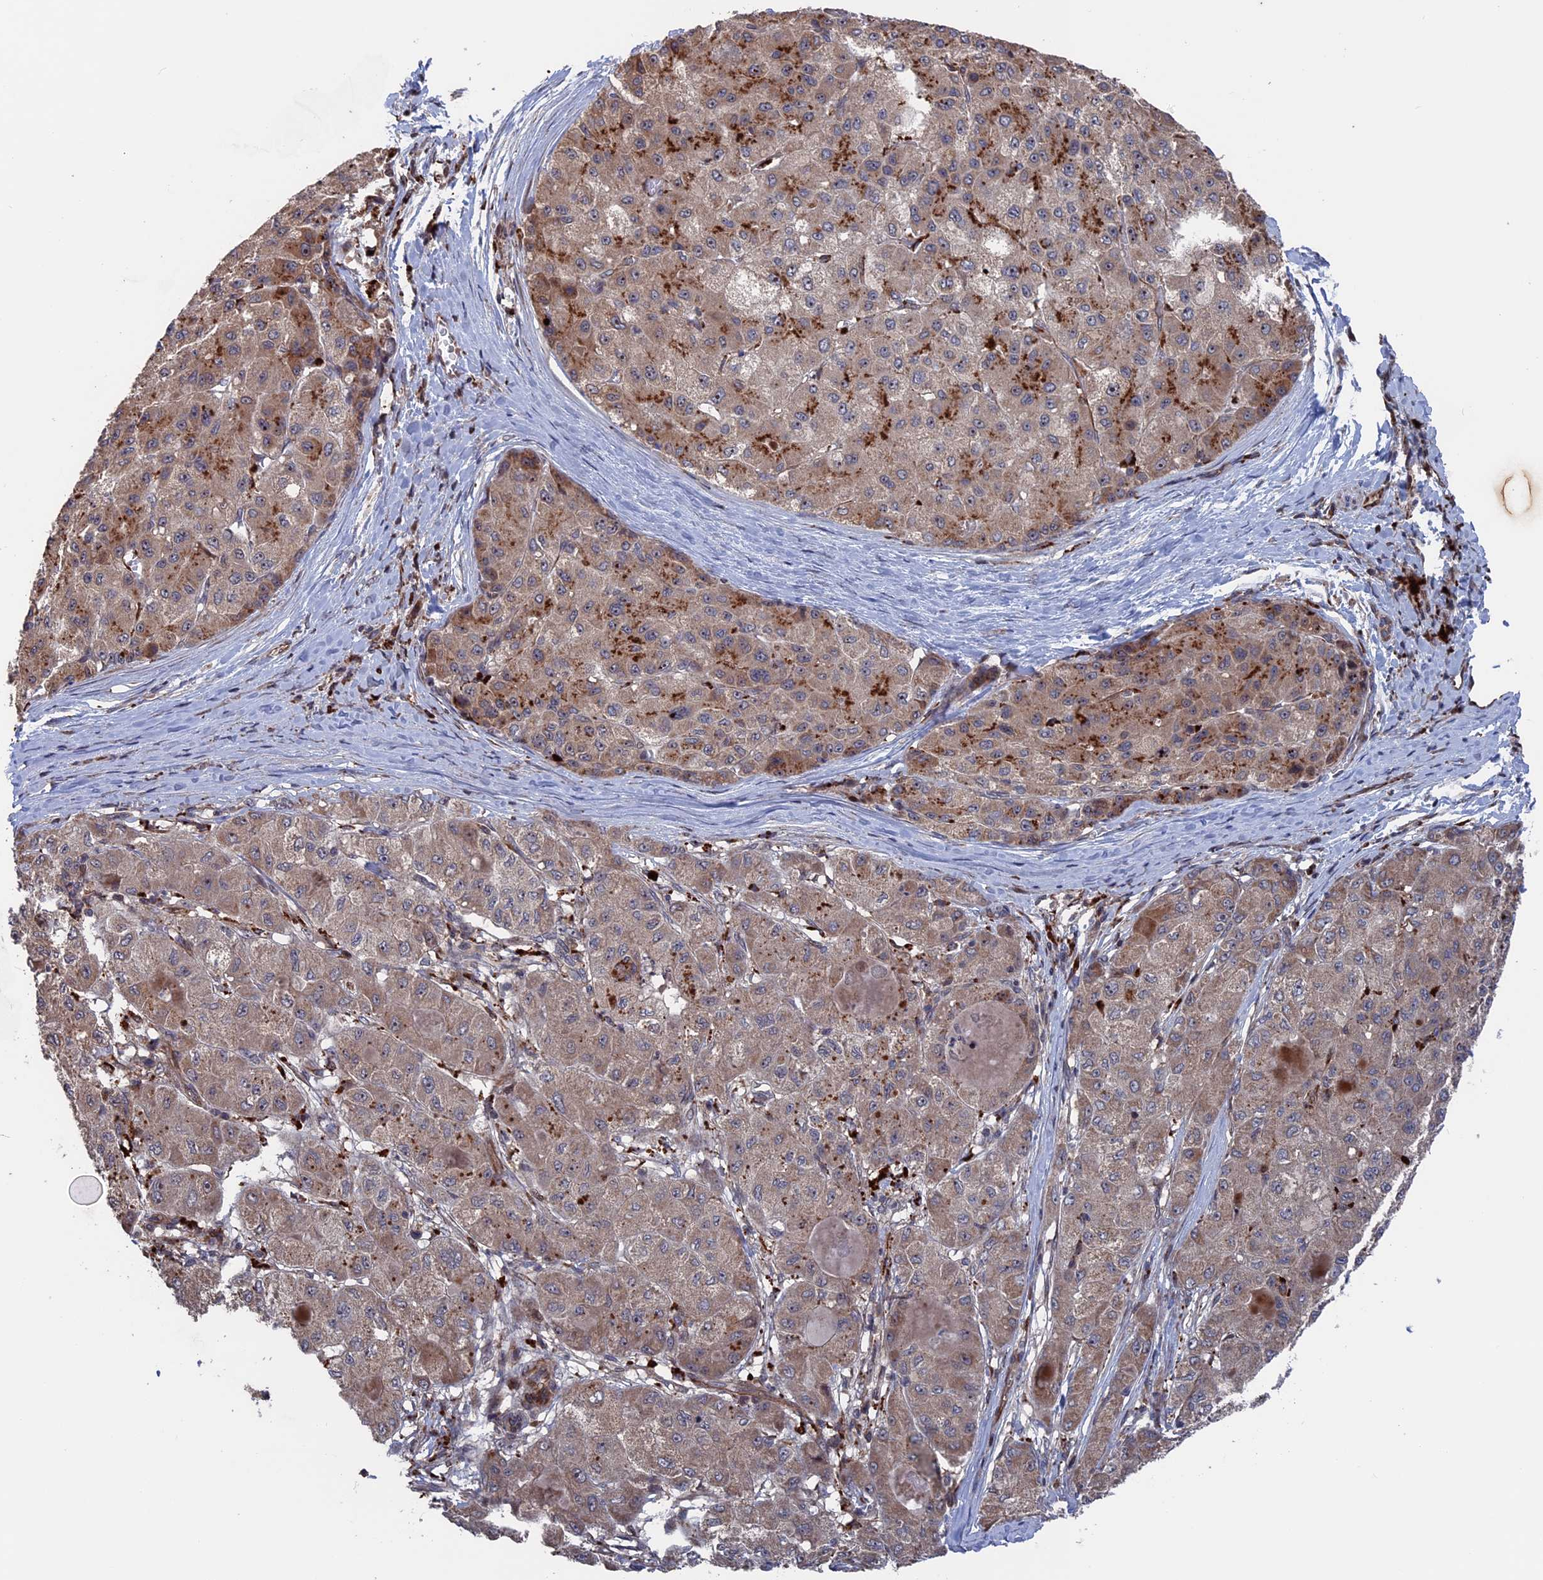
{"staining": {"intensity": "weak", "quantity": ">75%", "location": "cytoplasmic/membranous"}, "tissue": "liver cancer", "cell_type": "Tumor cells", "image_type": "cancer", "snomed": [{"axis": "morphology", "description": "Carcinoma, Hepatocellular, NOS"}, {"axis": "topography", "description": "Liver"}], "caption": "Liver hepatocellular carcinoma stained for a protein (brown) exhibits weak cytoplasmic/membranous positive positivity in about >75% of tumor cells.", "gene": "PLA2G15", "patient": {"sex": "male", "age": 80}}